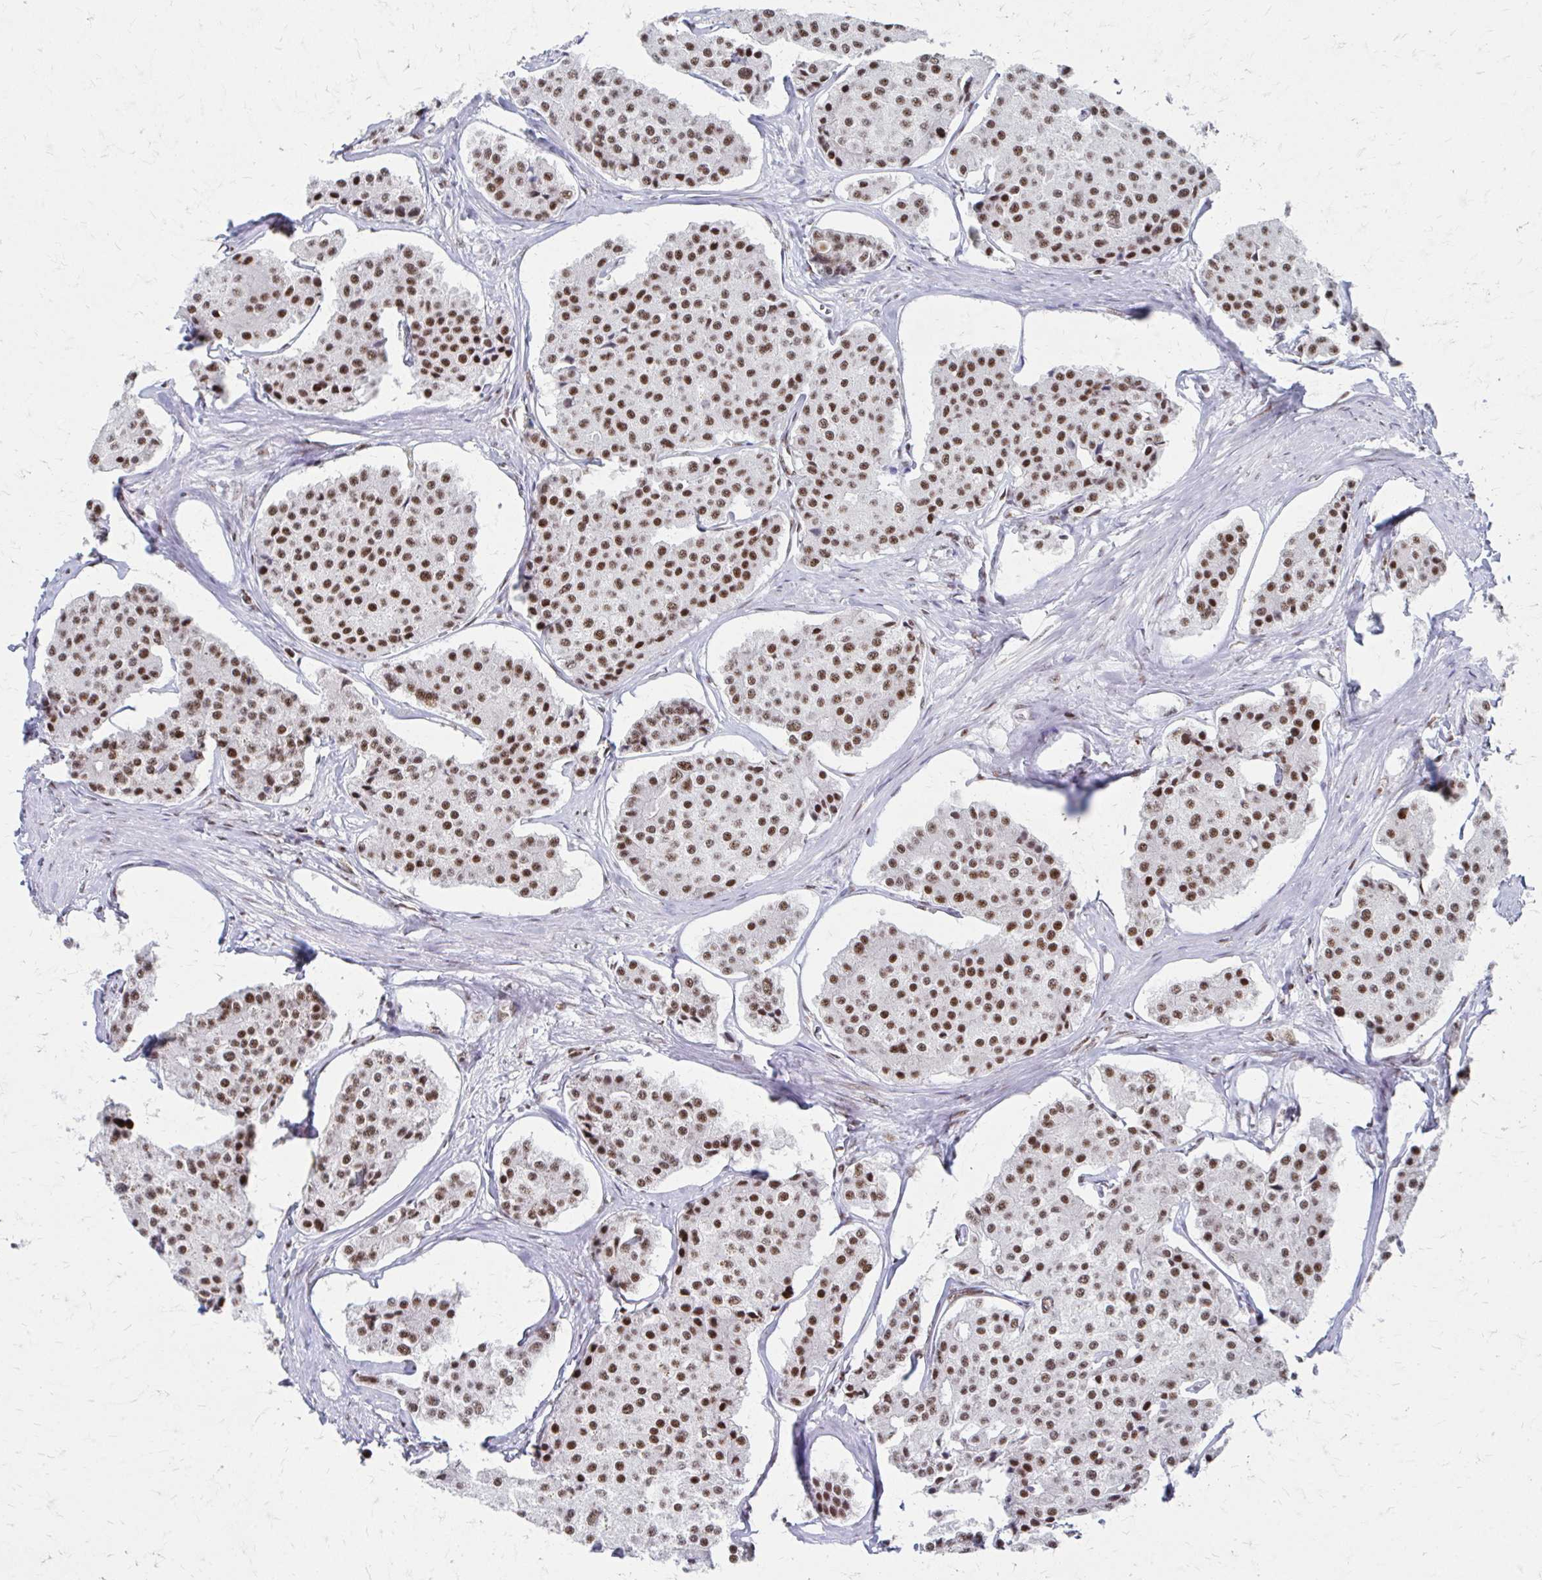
{"staining": {"intensity": "moderate", "quantity": ">75%", "location": "nuclear"}, "tissue": "carcinoid", "cell_type": "Tumor cells", "image_type": "cancer", "snomed": [{"axis": "morphology", "description": "Carcinoid, malignant, NOS"}, {"axis": "topography", "description": "Small intestine"}], "caption": "The photomicrograph demonstrates staining of carcinoid (malignant), revealing moderate nuclear protein staining (brown color) within tumor cells.", "gene": "CNKSR3", "patient": {"sex": "female", "age": 65}}